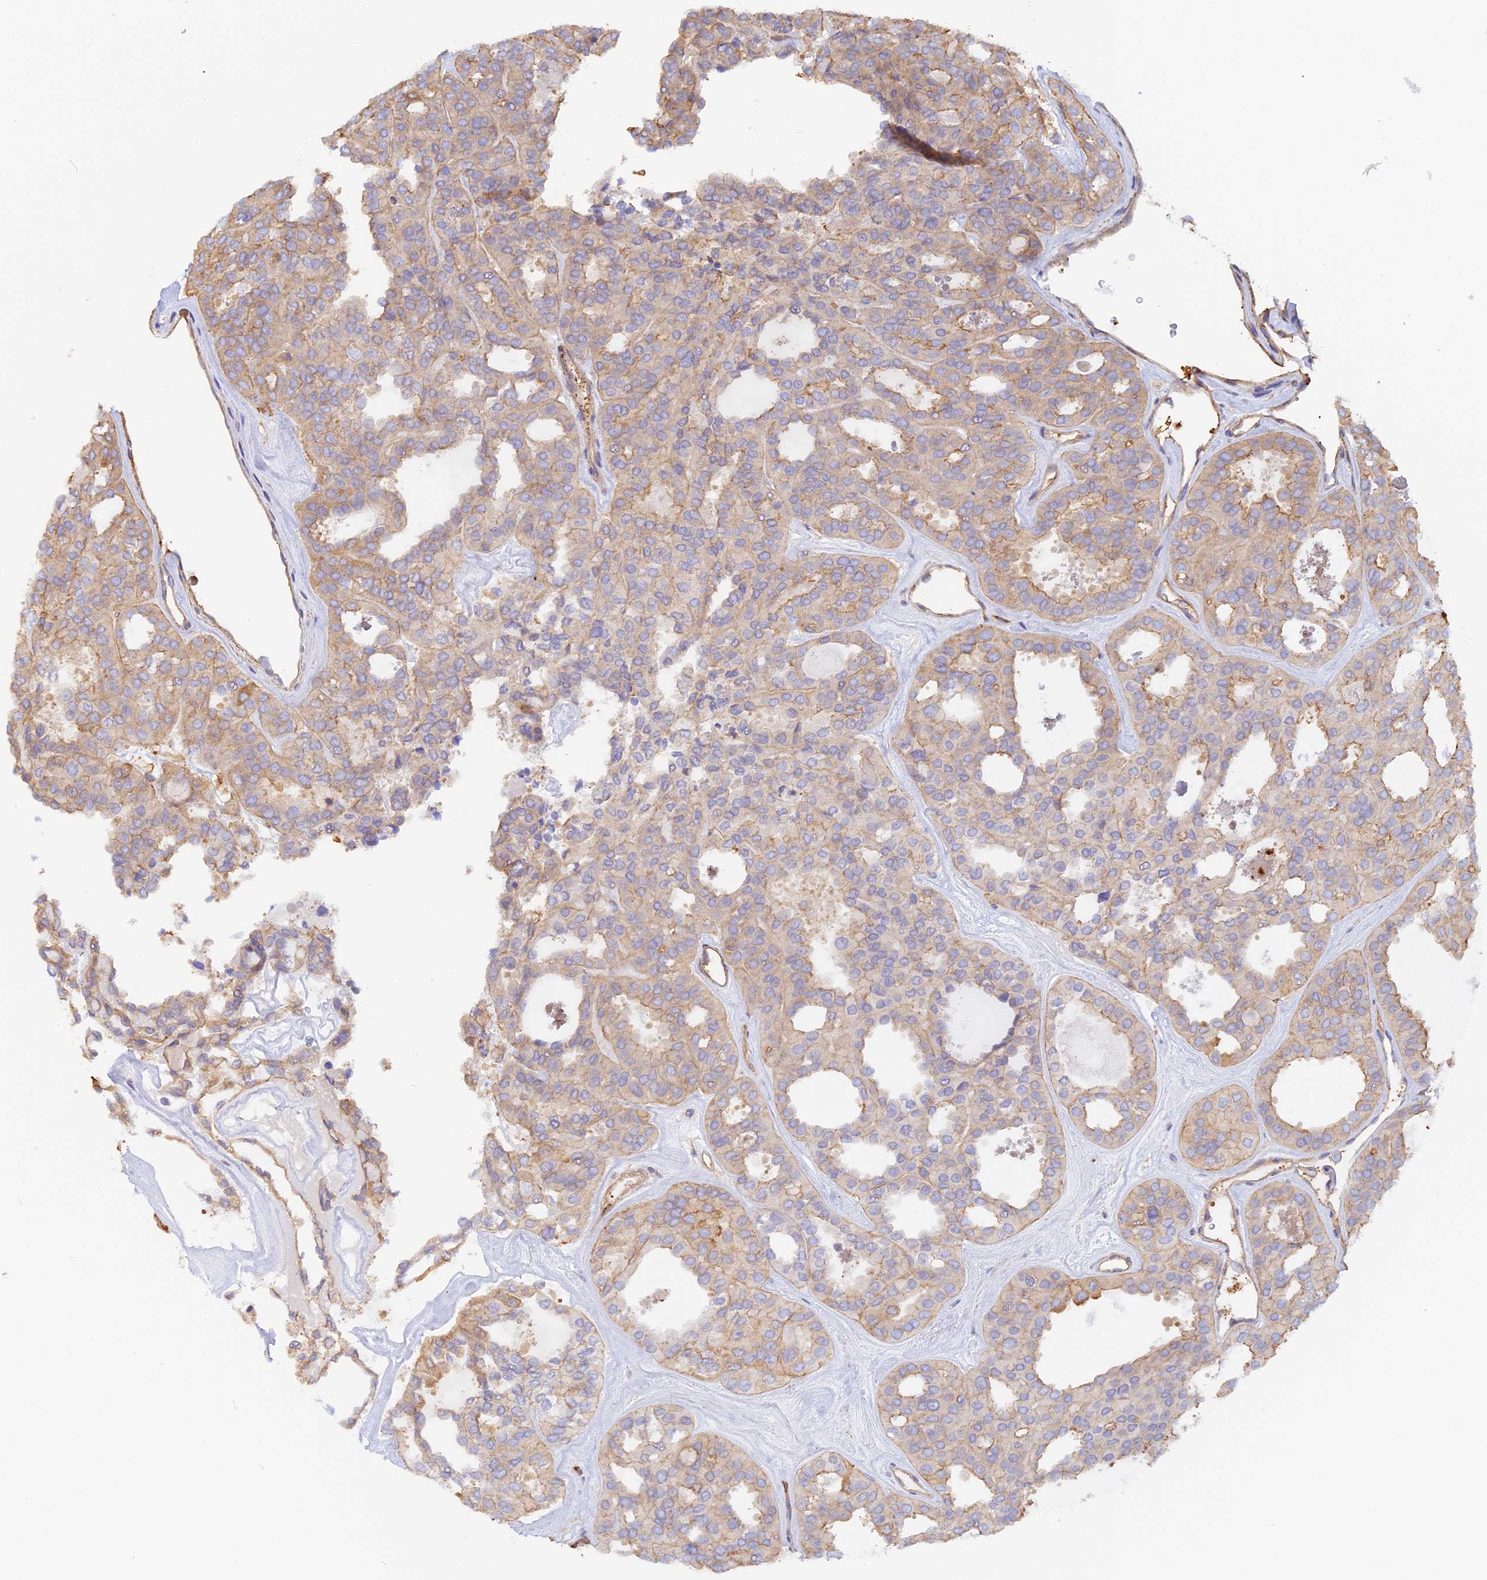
{"staining": {"intensity": "weak", "quantity": "25%-75%", "location": "cytoplasmic/membranous"}, "tissue": "thyroid cancer", "cell_type": "Tumor cells", "image_type": "cancer", "snomed": [{"axis": "morphology", "description": "Follicular adenoma carcinoma, NOS"}, {"axis": "topography", "description": "Thyroid gland"}], "caption": "There is low levels of weak cytoplasmic/membranous expression in tumor cells of thyroid follicular adenoma carcinoma, as demonstrated by immunohistochemical staining (brown color).", "gene": "VPS18", "patient": {"sex": "male", "age": 75}}